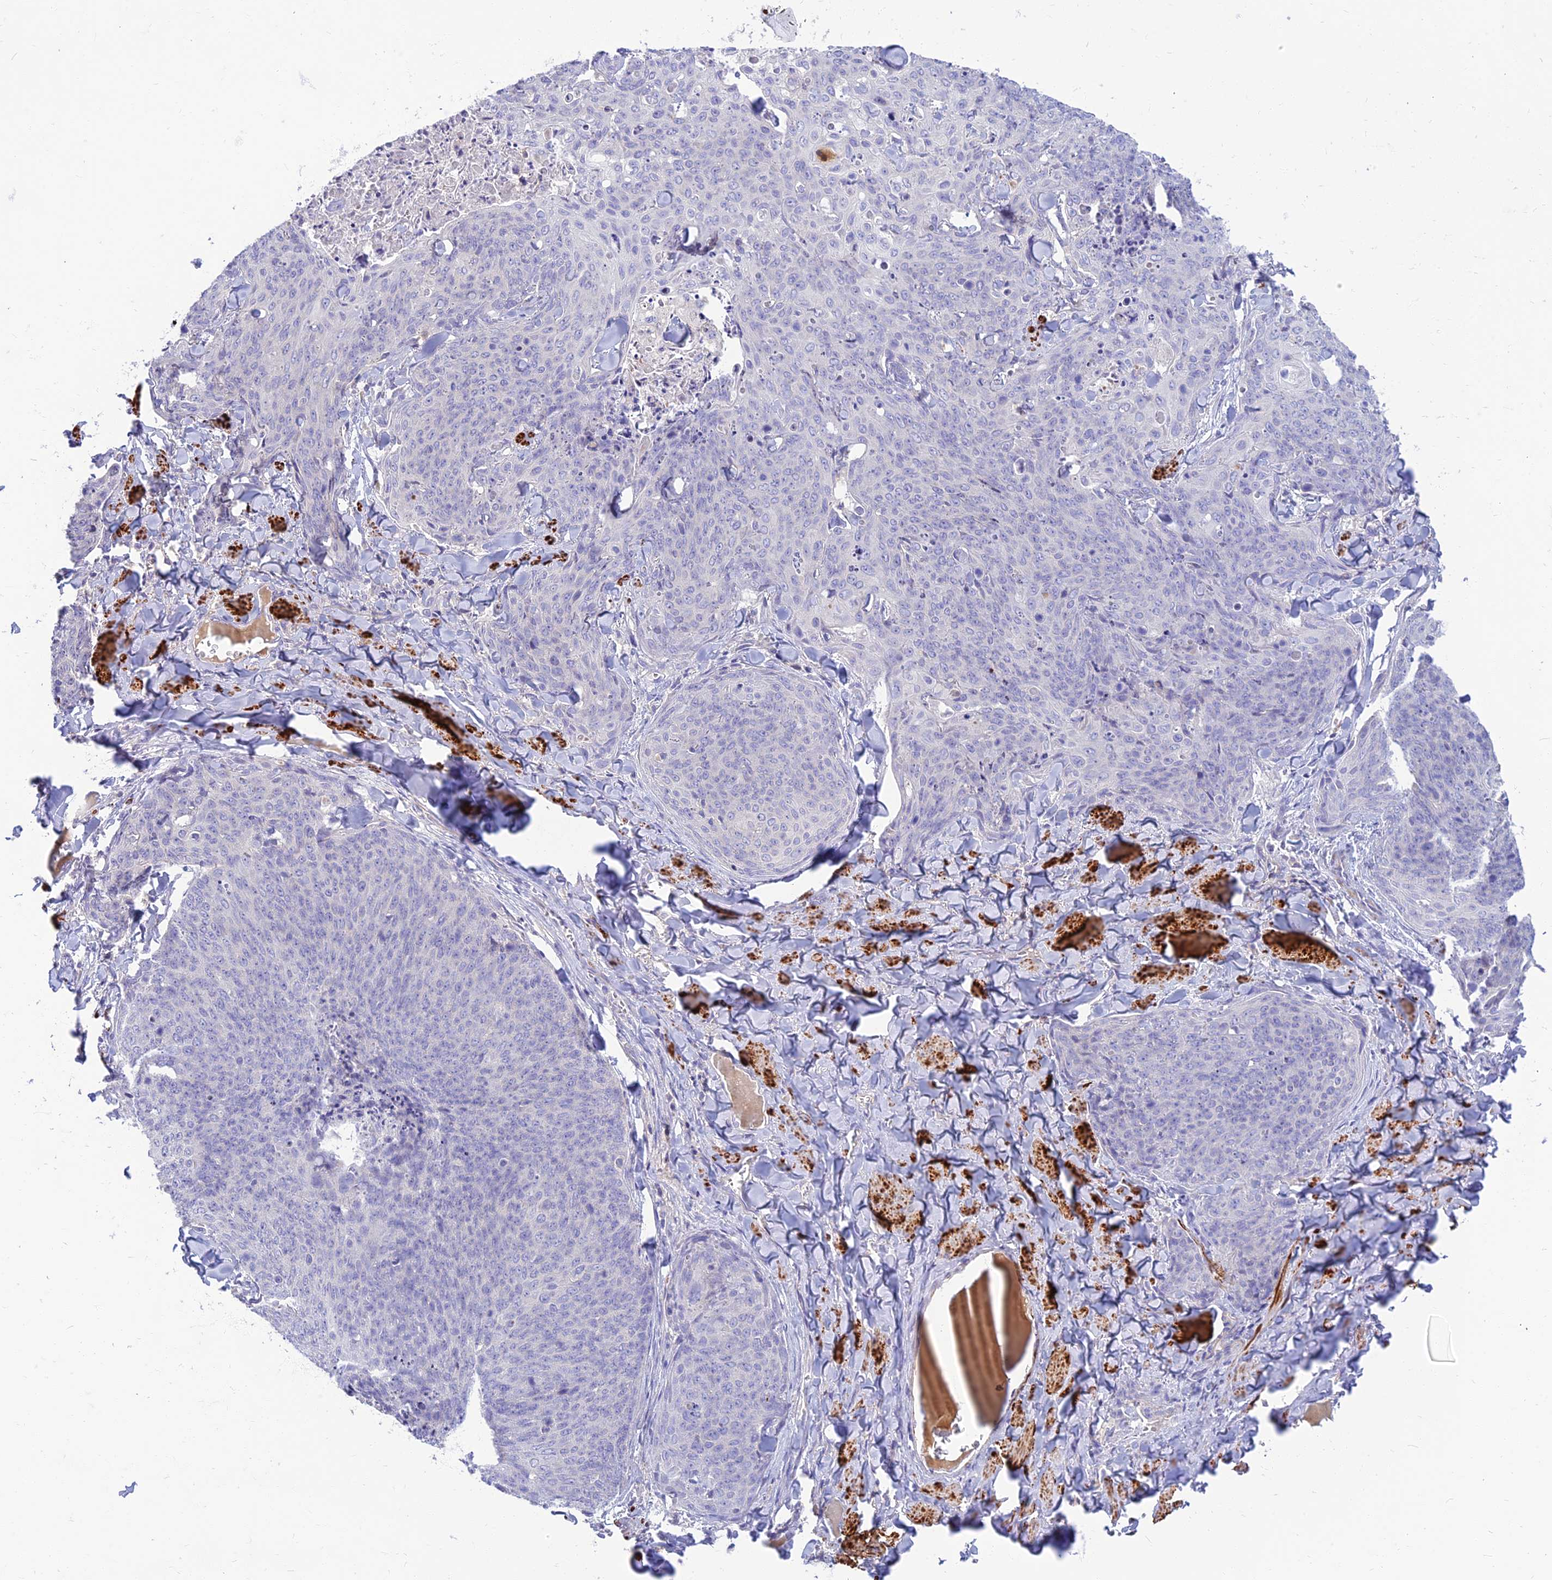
{"staining": {"intensity": "negative", "quantity": "none", "location": "none"}, "tissue": "skin cancer", "cell_type": "Tumor cells", "image_type": "cancer", "snomed": [{"axis": "morphology", "description": "Squamous cell carcinoma, NOS"}, {"axis": "topography", "description": "Skin"}, {"axis": "topography", "description": "Vulva"}], "caption": "There is no significant expression in tumor cells of skin squamous cell carcinoma.", "gene": "CLIP4", "patient": {"sex": "female", "age": 85}}